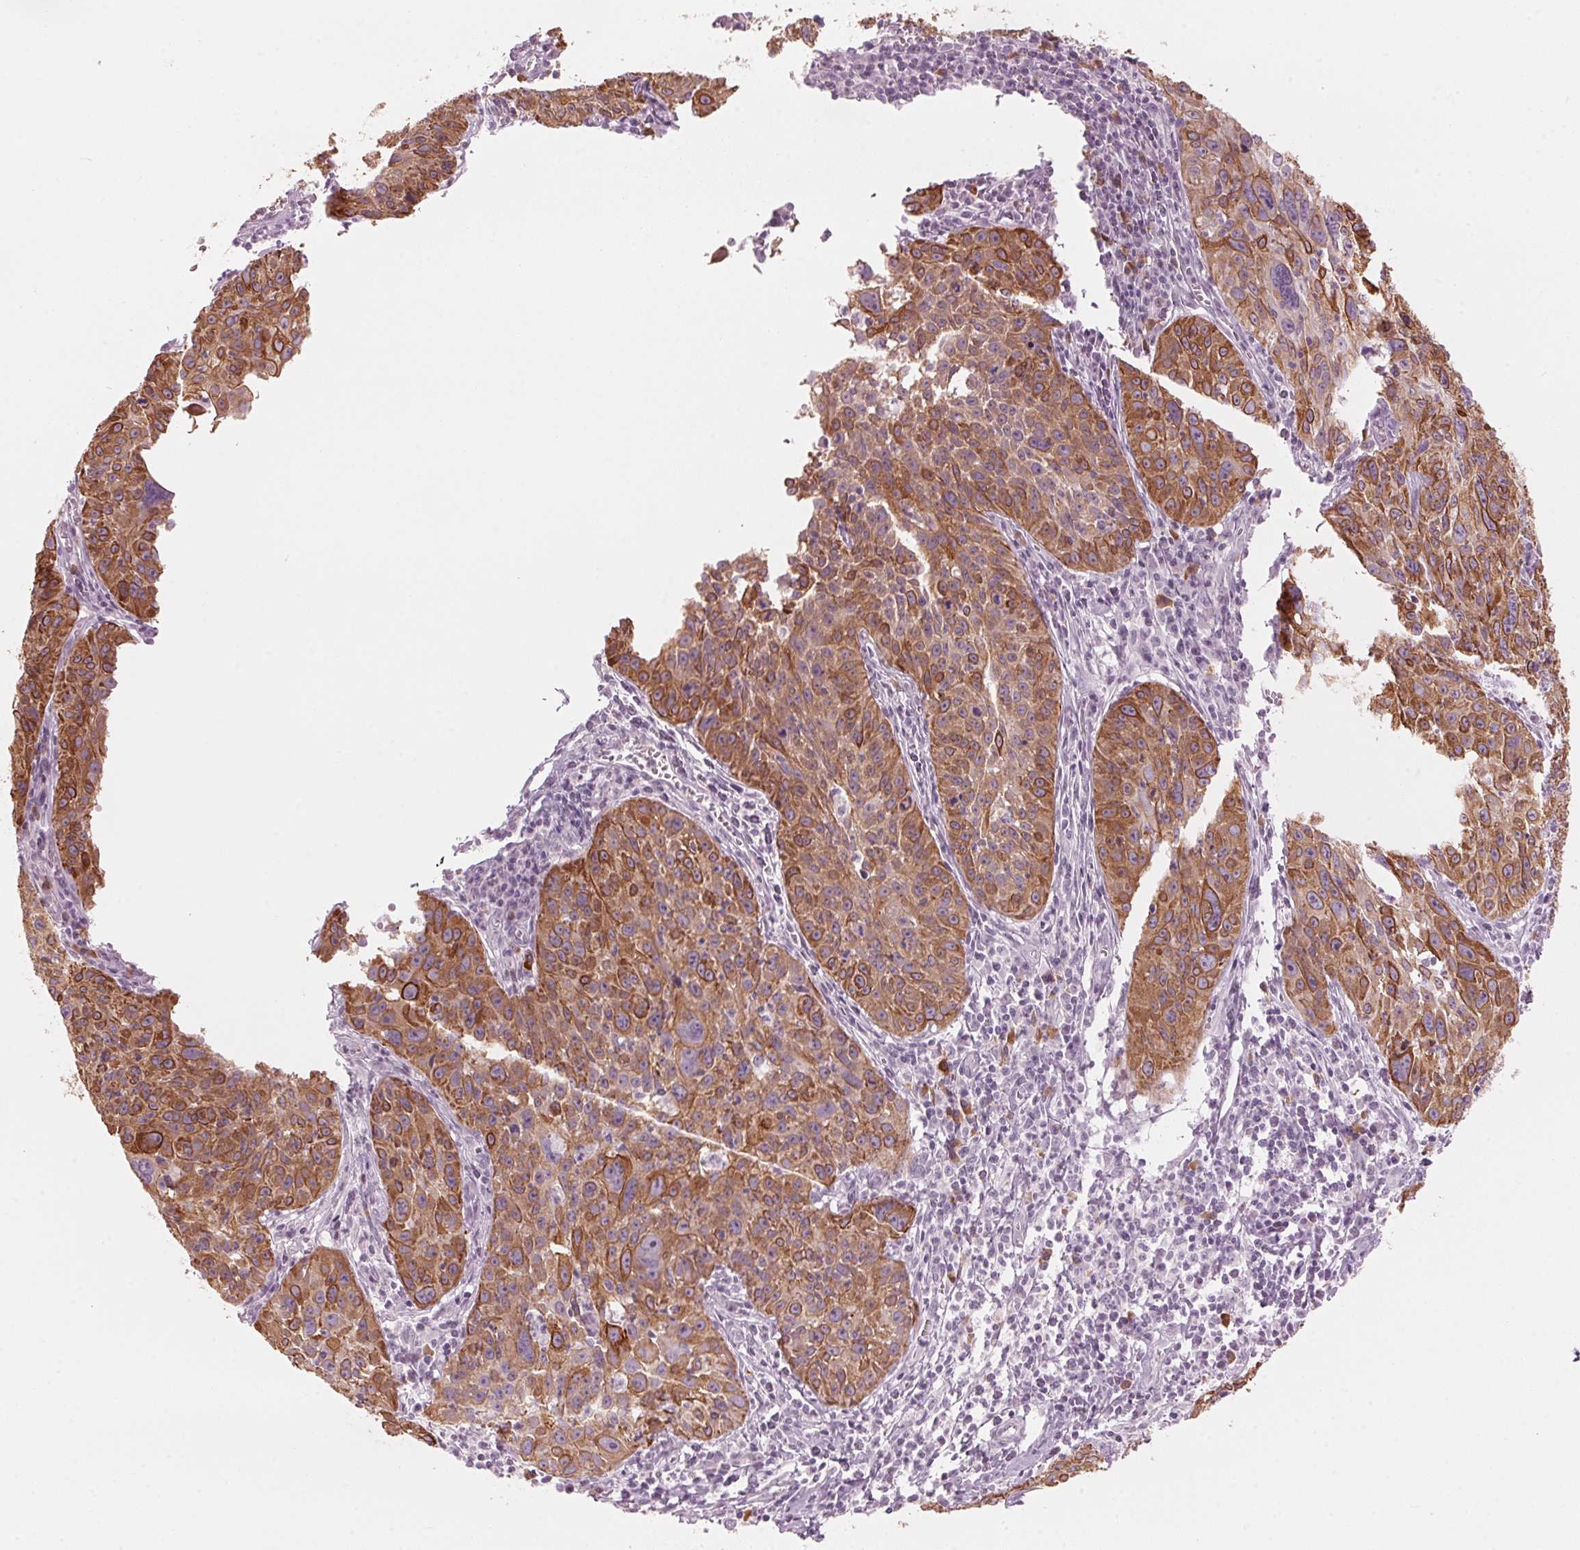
{"staining": {"intensity": "strong", "quantity": ">75%", "location": "cytoplasmic/membranous"}, "tissue": "cervical cancer", "cell_type": "Tumor cells", "image_type": "cancer", "snomed": [{"axis": "morphology", "description": "Squamous cell carcinoma, NOS"}, {"axis": "topography", "description": "Cervix"}], "caption": "Squamous cell carcinoma (cervical) was stained to show a protein in brown. There is high levels of strong cytoplasmic/membranous staining in approximately >75% of tumor cells.", "gene": "SCTR", "patient": {"sex": "female", "age": 31}}